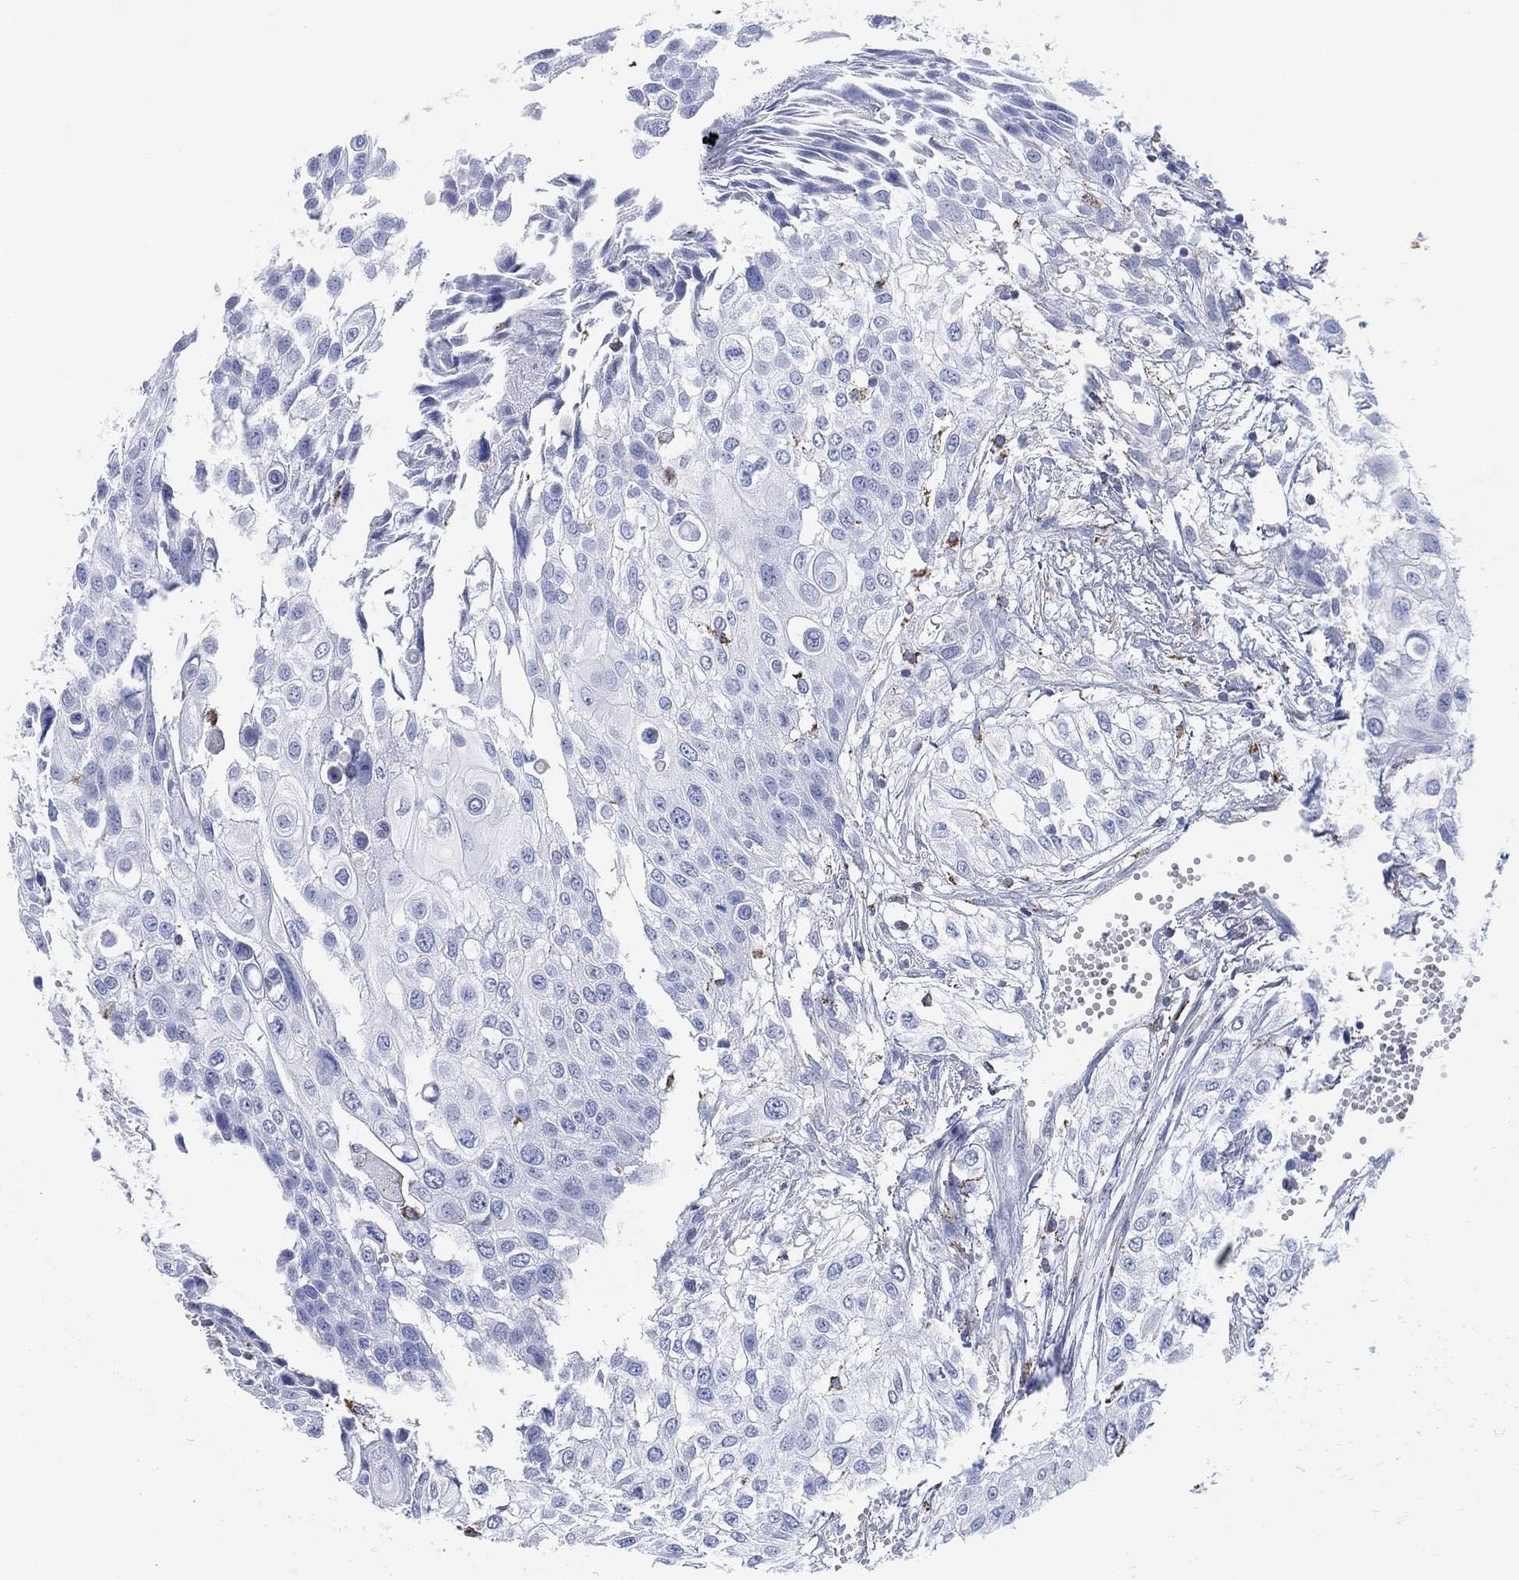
{"staining": {"intensity": "negative", "quantity": "none", "location": "none"}, "tissue": "urothelial cancer", "cell_type": "Tumor cells", "image_type": "cancer", "snomed": [{"axis": "morphology", "description": "Urothelial carcinoma, High grade"}, {"axis": "topography", "description": "Urinary bladder"}], "caption": "Human high-grade urothelial carcinoma stained for a protein using IHC displays no expression in tumor cells.", "gene": "CFTR", "patient": {"sex": "female", "age": 79}}